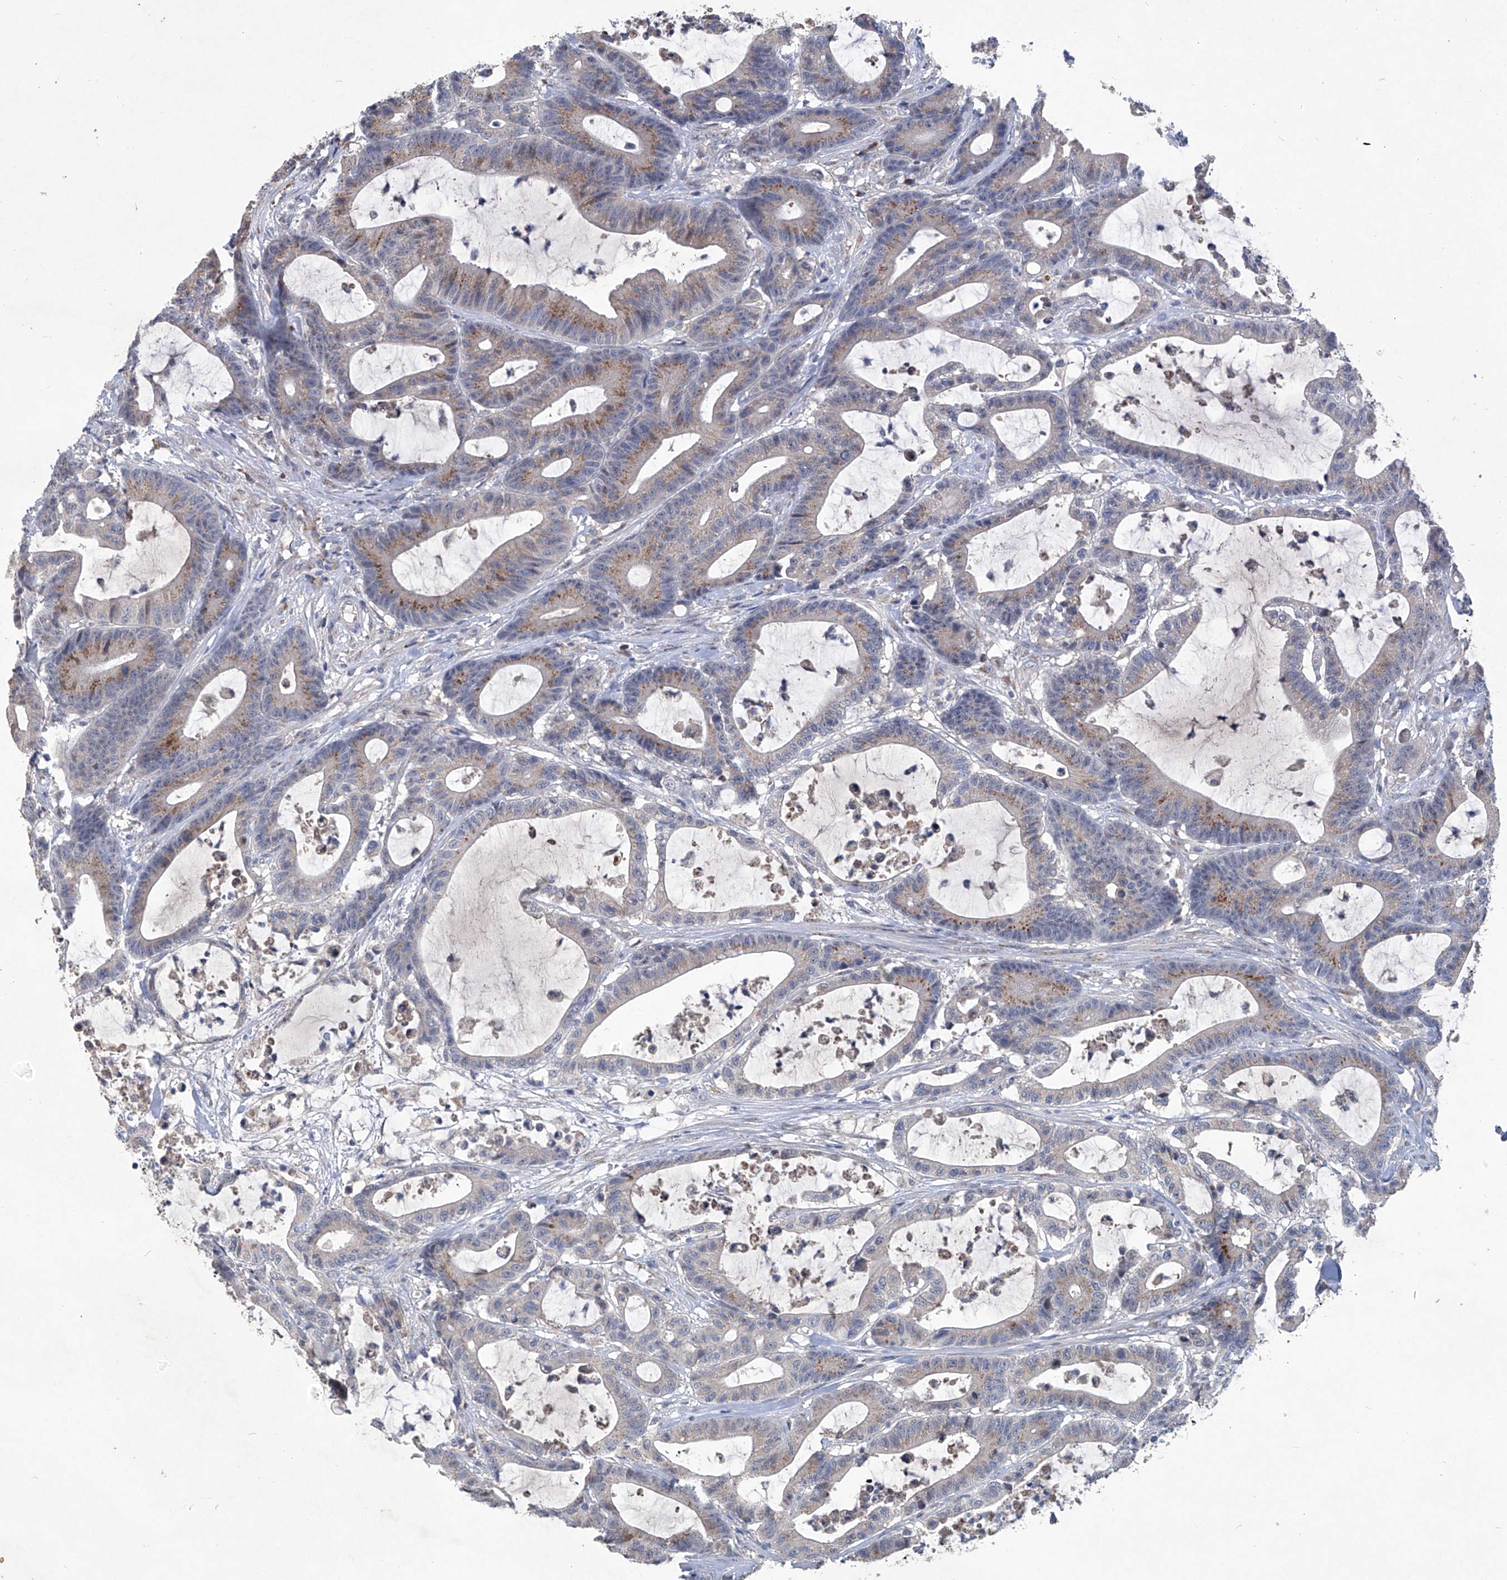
{"staining": {"intensity": "moderate", "quantity": "<25%", "location": "cytoplasmic/membranous"}, "tissue": "colorectal cancer", "cell_type": "Tumor cells", "image_type": "cancer", "snomed": [{"axis": "morphology", "description": "Adenocarcinoma, NOS"}, {"axis": "topography", "description": "Colon"}], "caption": "Immunohistochemical staining of human colorectal cancer (adenocarcinoma) shows moderate cytoplasmic/membranous protein positivity in about <25% of tumor cells. The staining was performed using DAB (3,3'-diaminobenzidine) to visualize the protein expression in brown, while the nuclei were stained in blue with hematoxylin (Magnification: 20x).", "gene": "PCSK5", "patient": {"sex": "female", "age": 84}}